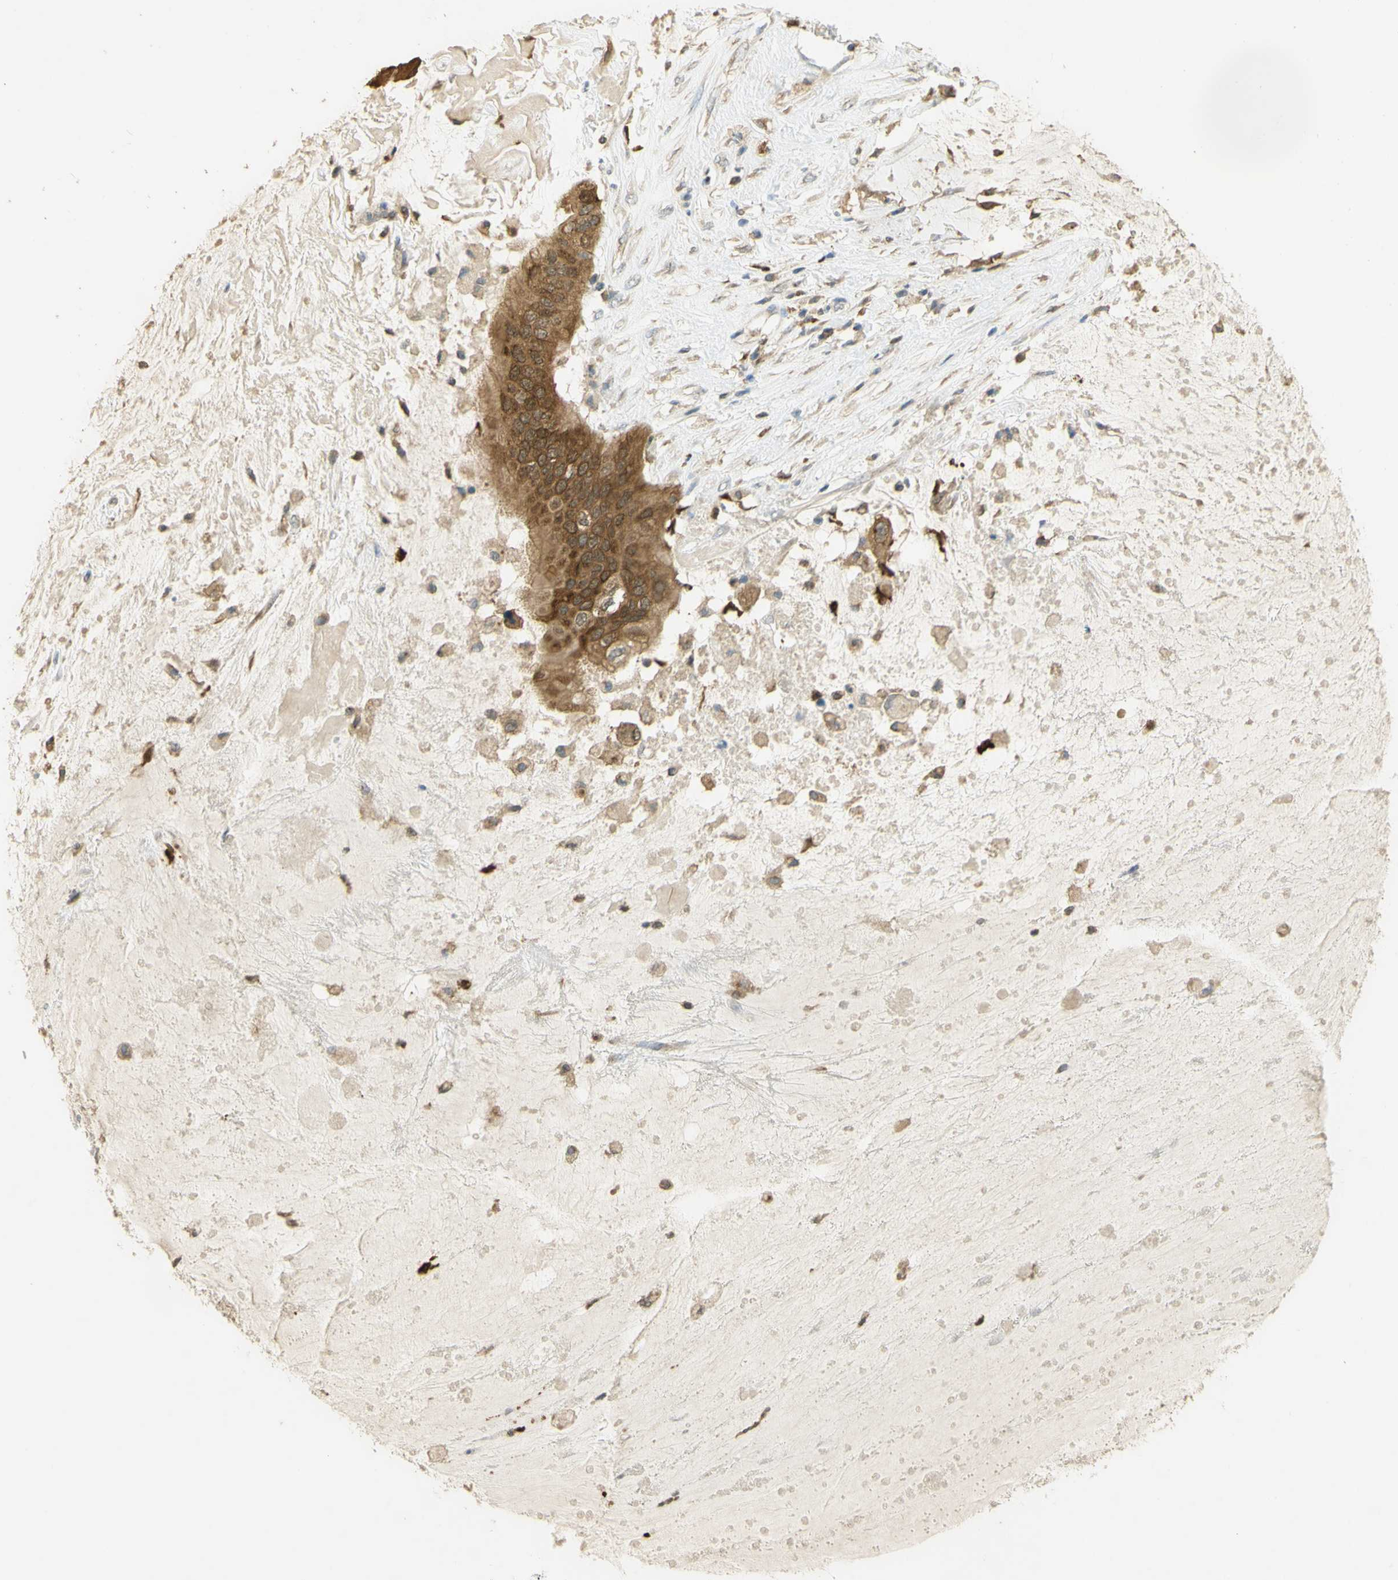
{"staining": {"intensity": "moderate", "quantity": ">75%", "location": "cytoplasmic/membranous,nuclear"}, "tissue": "ovarian cancer", "cell_type": "Tumor cells", "image_type": "cancer", "snomed": [{"axis": "morphology", "description": "Cystadenocarcinoma, mucinous, NOS"}, {"axis": "topography", "description": "Ovary"}], "caption": "Human ovarian cancer stained with a protein marker displays moderate staining in tumor cells.", "gene": "PAK1", "patient": {"sex": "female", "age": 80}}